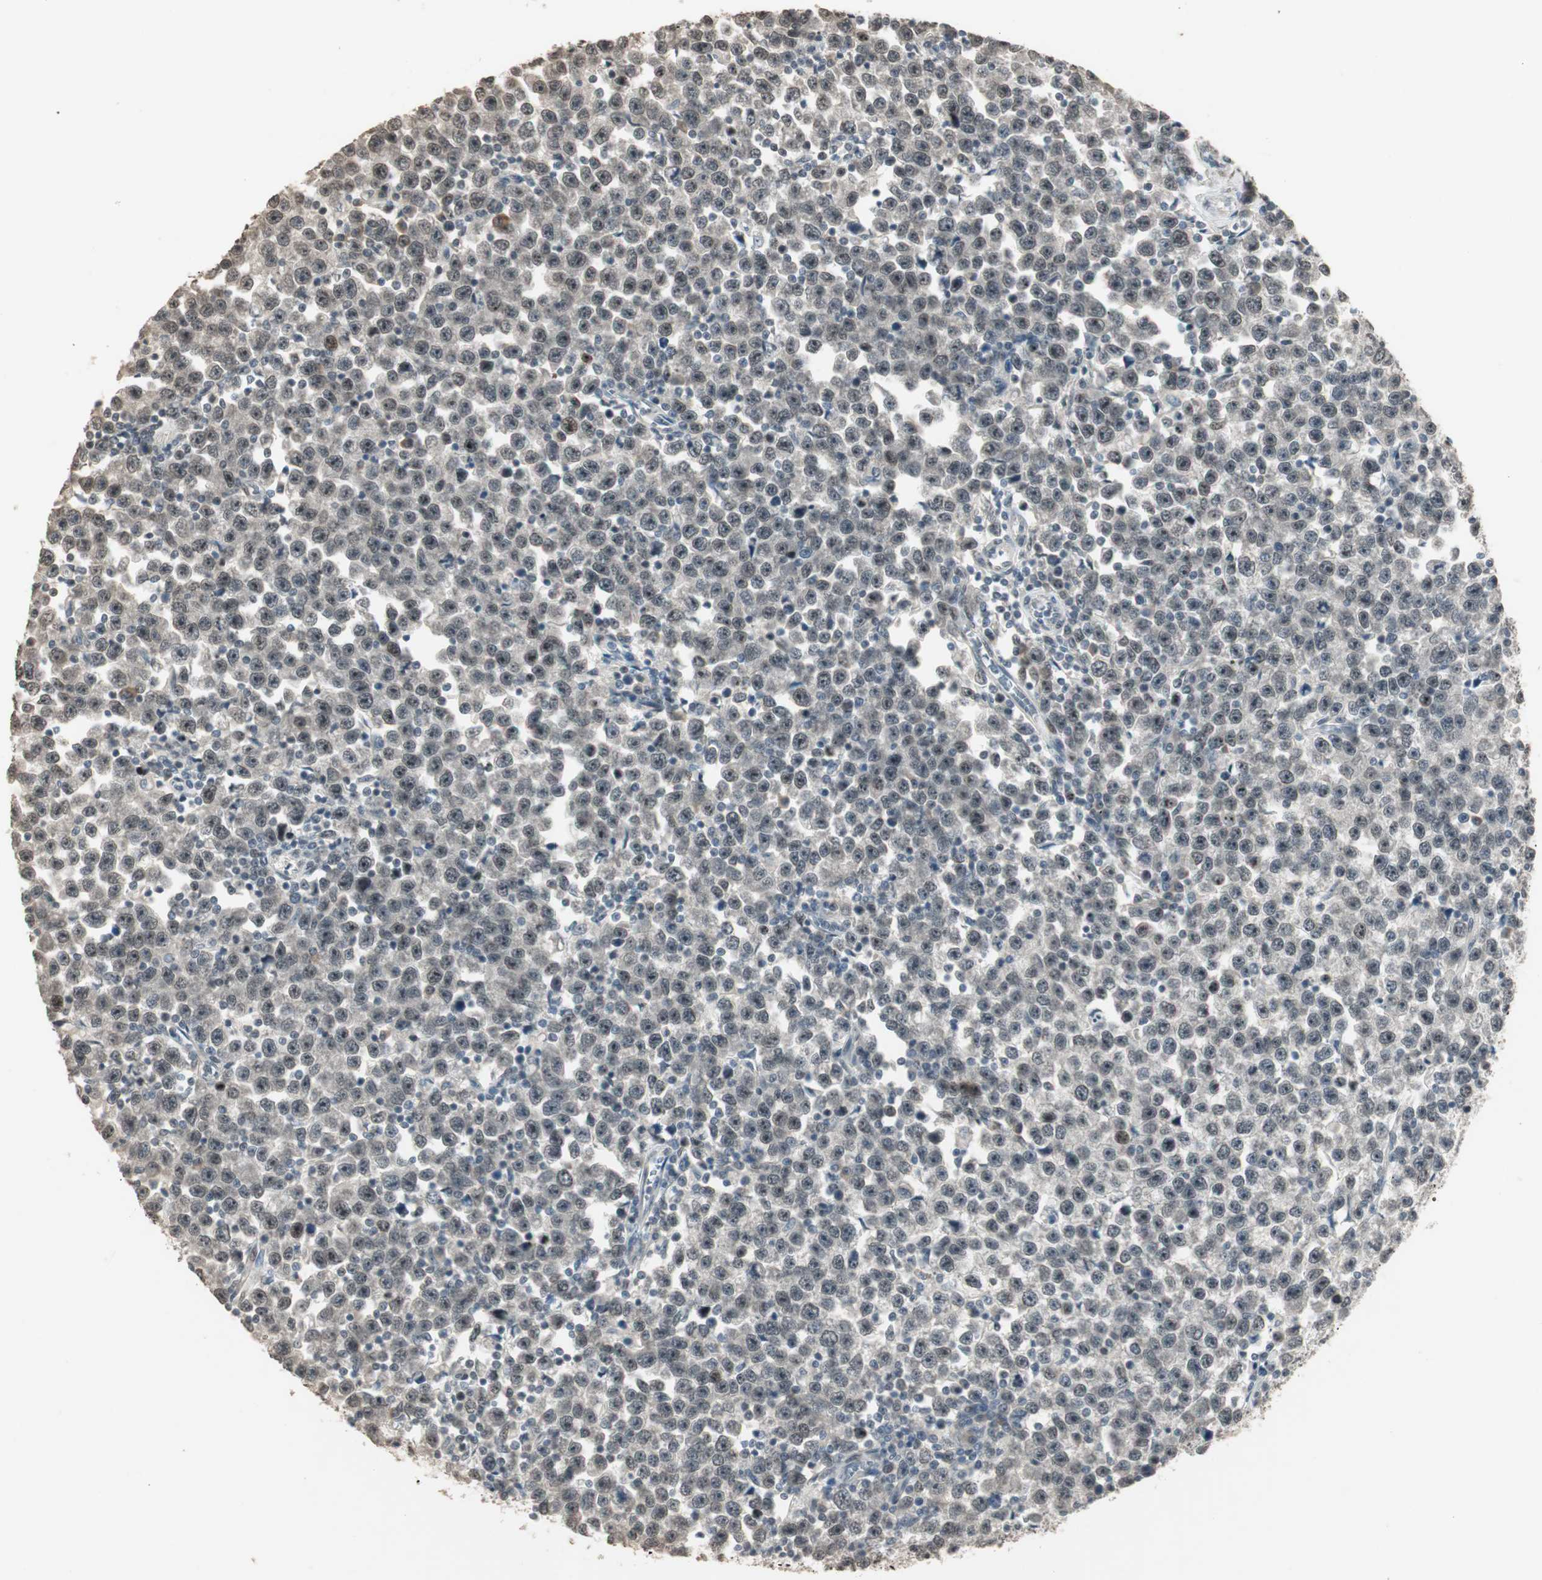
{"staining": {"intensity": "negative", "quantity": "none", "location": "none"}, "tissue": "testis cancer", "cell_type": "Tumor cells", "image_type": "cancer", "snomed": [{"axis": "morphology", "description": "Seminoma, NOS"}, {"axis": "topography", "description": "Testis"}], "caption": "Immunohistochemical staining of human testis seminoma exhibits no significant positivity in tumor cells.", "gene": "ETV4", "patient": {"sex": "male", "age": 43}}